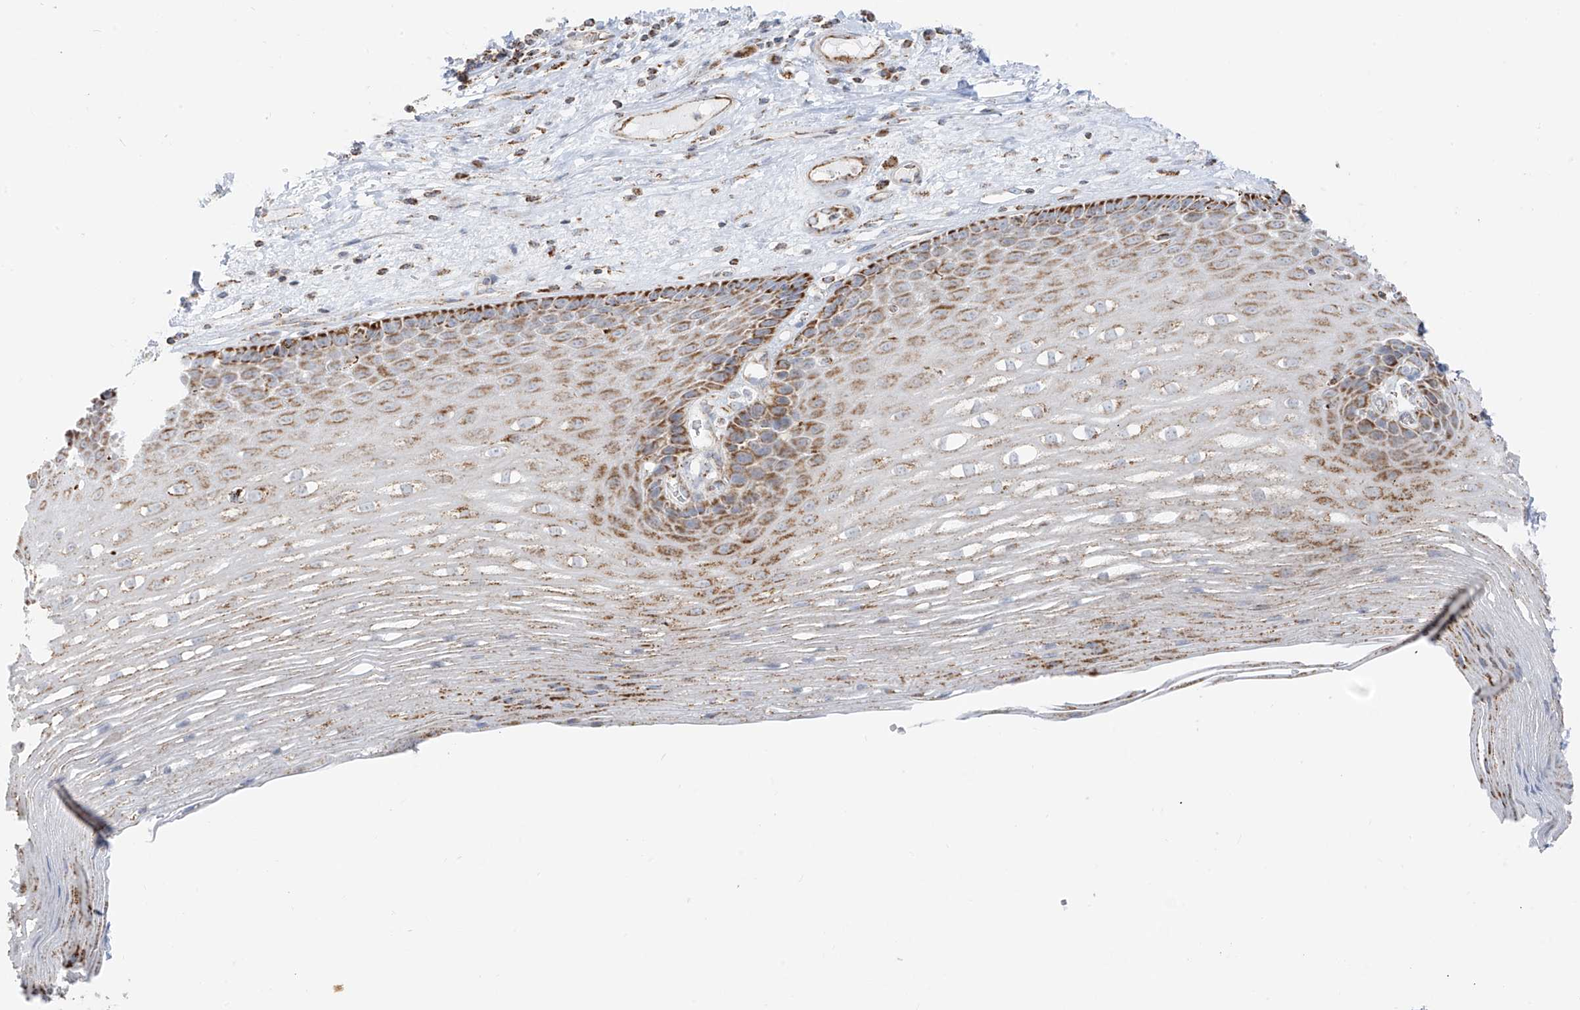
{"staining": {"intensity": "moderate", "quantity": ">75%", "location": "cytoplasmic/membranous"}, "tissue": "esophagus", "cell_type": "Squamous epithelial cells", "image_type": "normal", "snomed": [{"axis": "morphology", "description": "Normal tissue, NOS"}, {"axis": "topography", "description": "Esophagus"}], "caption": "Esophagus stained with DAB immunohistochemistry (IHC) reveals medium levels of moderate cytoplasmic/membranous staining in approximately >75% of squamous epithelial cells.", "gene": "ETHE1", "patient": {"sex": "male", "age": 62}}